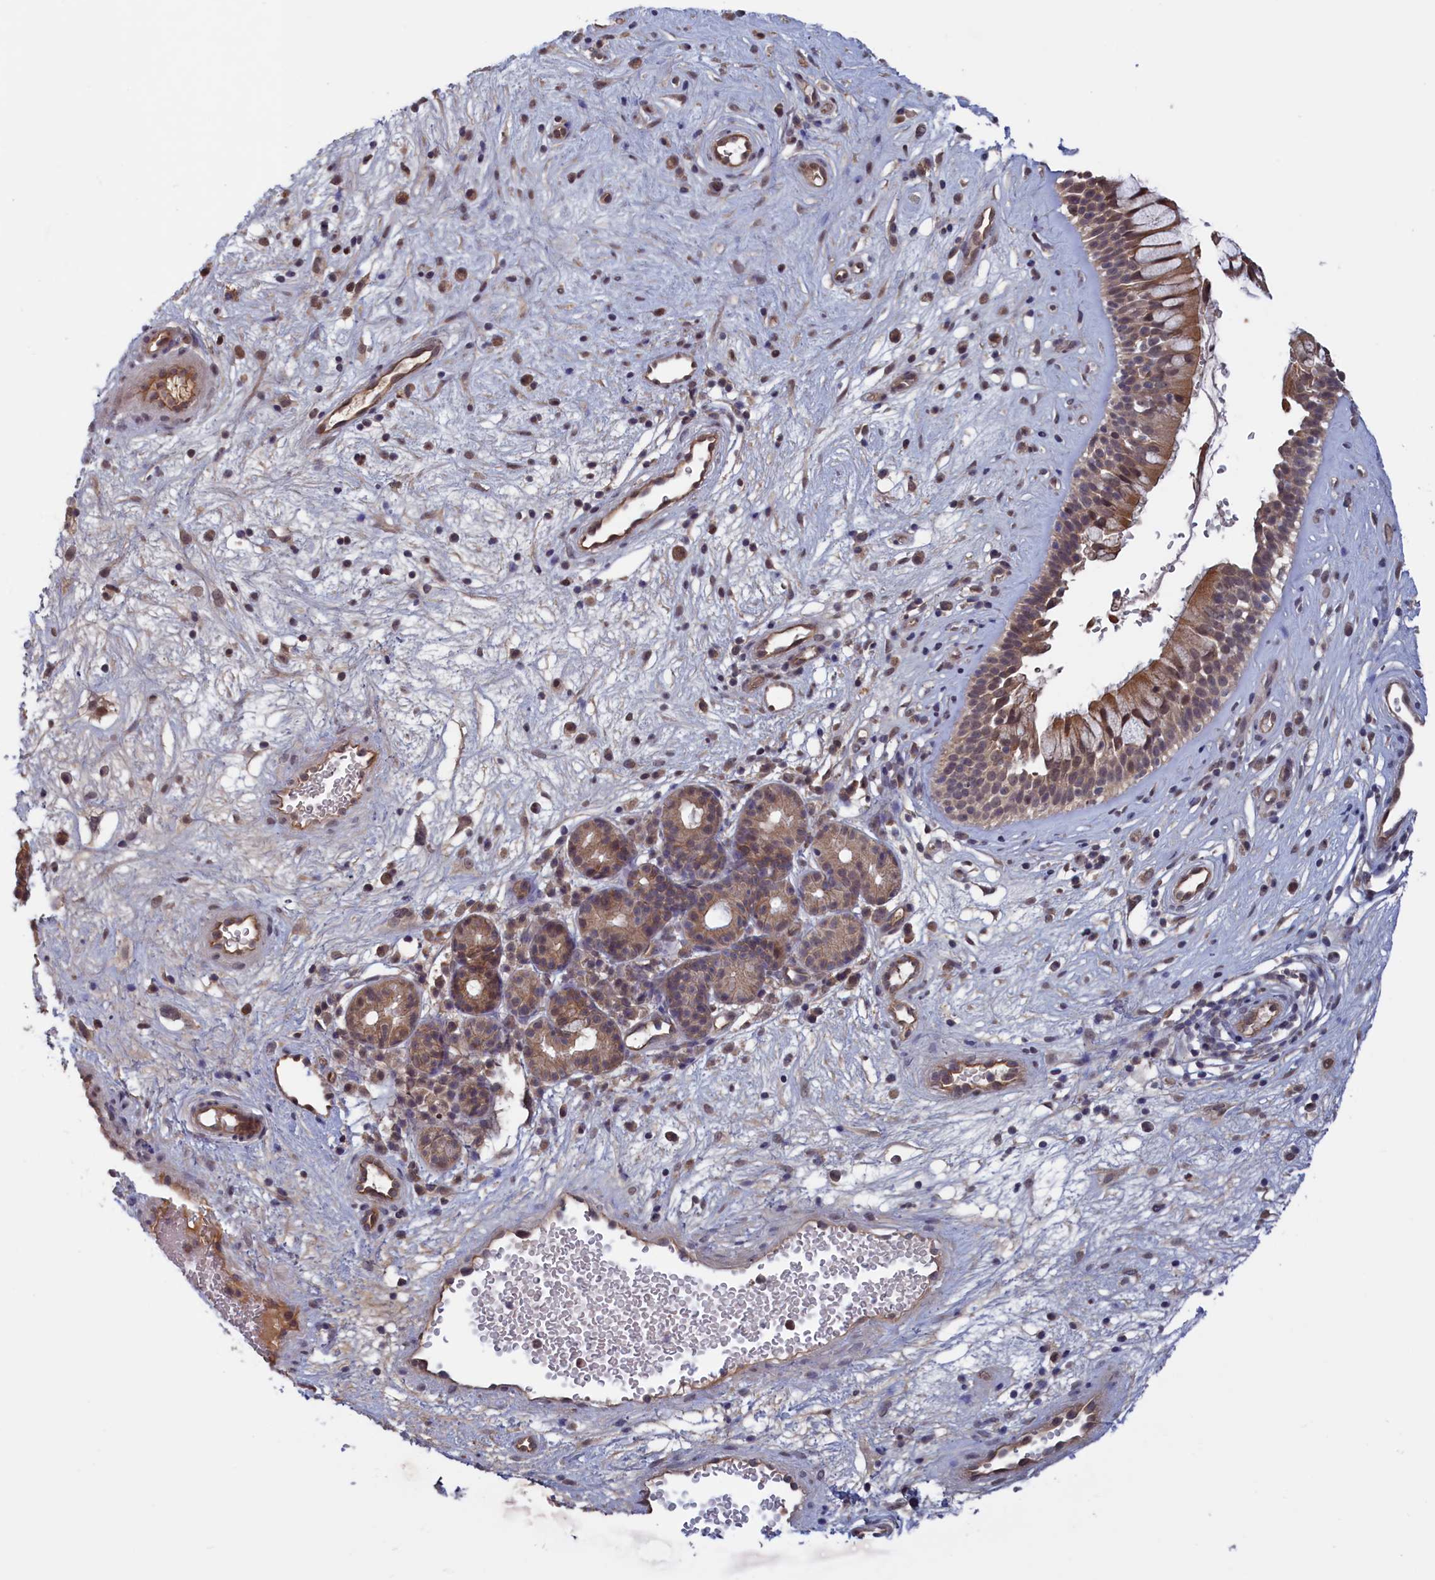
{"staining": {"intensity": "moderate", "quantity": "<25%", "location": "cytoplasmic/membranous"}, "tissue": "nasopharynx", "cell_type": "Respiratory epithelial cells", "image_type": "normal", "snomed": [{"axis": "morphology", "description": "Normal tissue, NOS"}, {"axis": "topography", "description": "Nasopharynx"}], "caption": "Brown immunohistochemical staining in normal nasopharynx exhibits moderate cytoplasmic/membranous expression in approximately <25% of respiratory epithelial cells. (IHC, brightfield microscopy, high magnification).", "gene": "PLP2", "patient": {"sex": "male", "age": 32}}